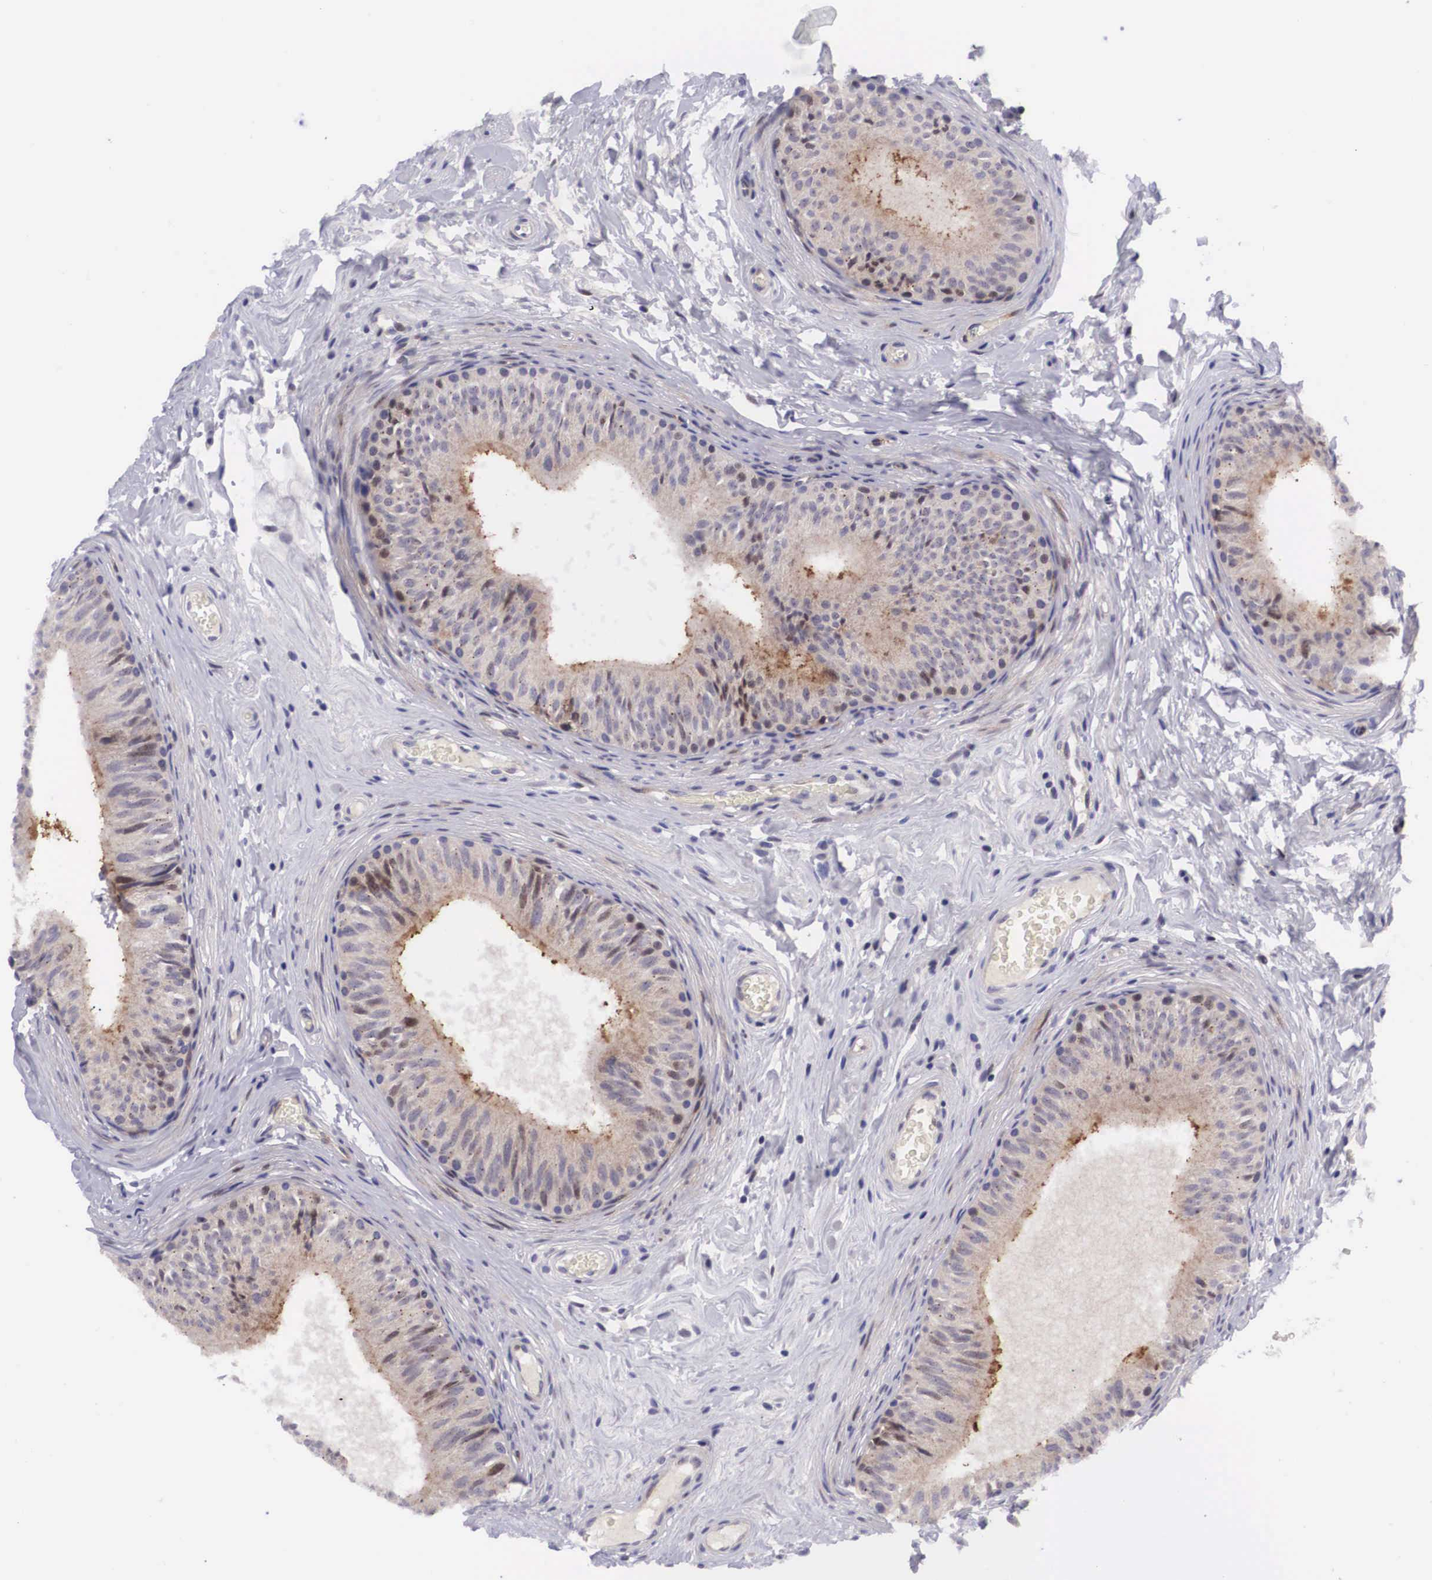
{"staining": {"intensity": "moderate", "quantity": "25%-75%", "location": "cytoplasmic/membranous"}, "tissue": "epididymis", "cell_type": "Glandular cells", "image_type": "normal", "snomed": [{"axis": "morphology", "description": "Normal tissue, NOS"}, {"axis": "topography", "description": "Epididymis"}], "caption": "This histopathology image exhibits IHC staining of benign human epididymis, with medium moderate cytoplasmic/membranous expression in about 25%-75% of glandular cells.", "gene": "EMID1", "patient": {"sex": "male", "age": 23}}